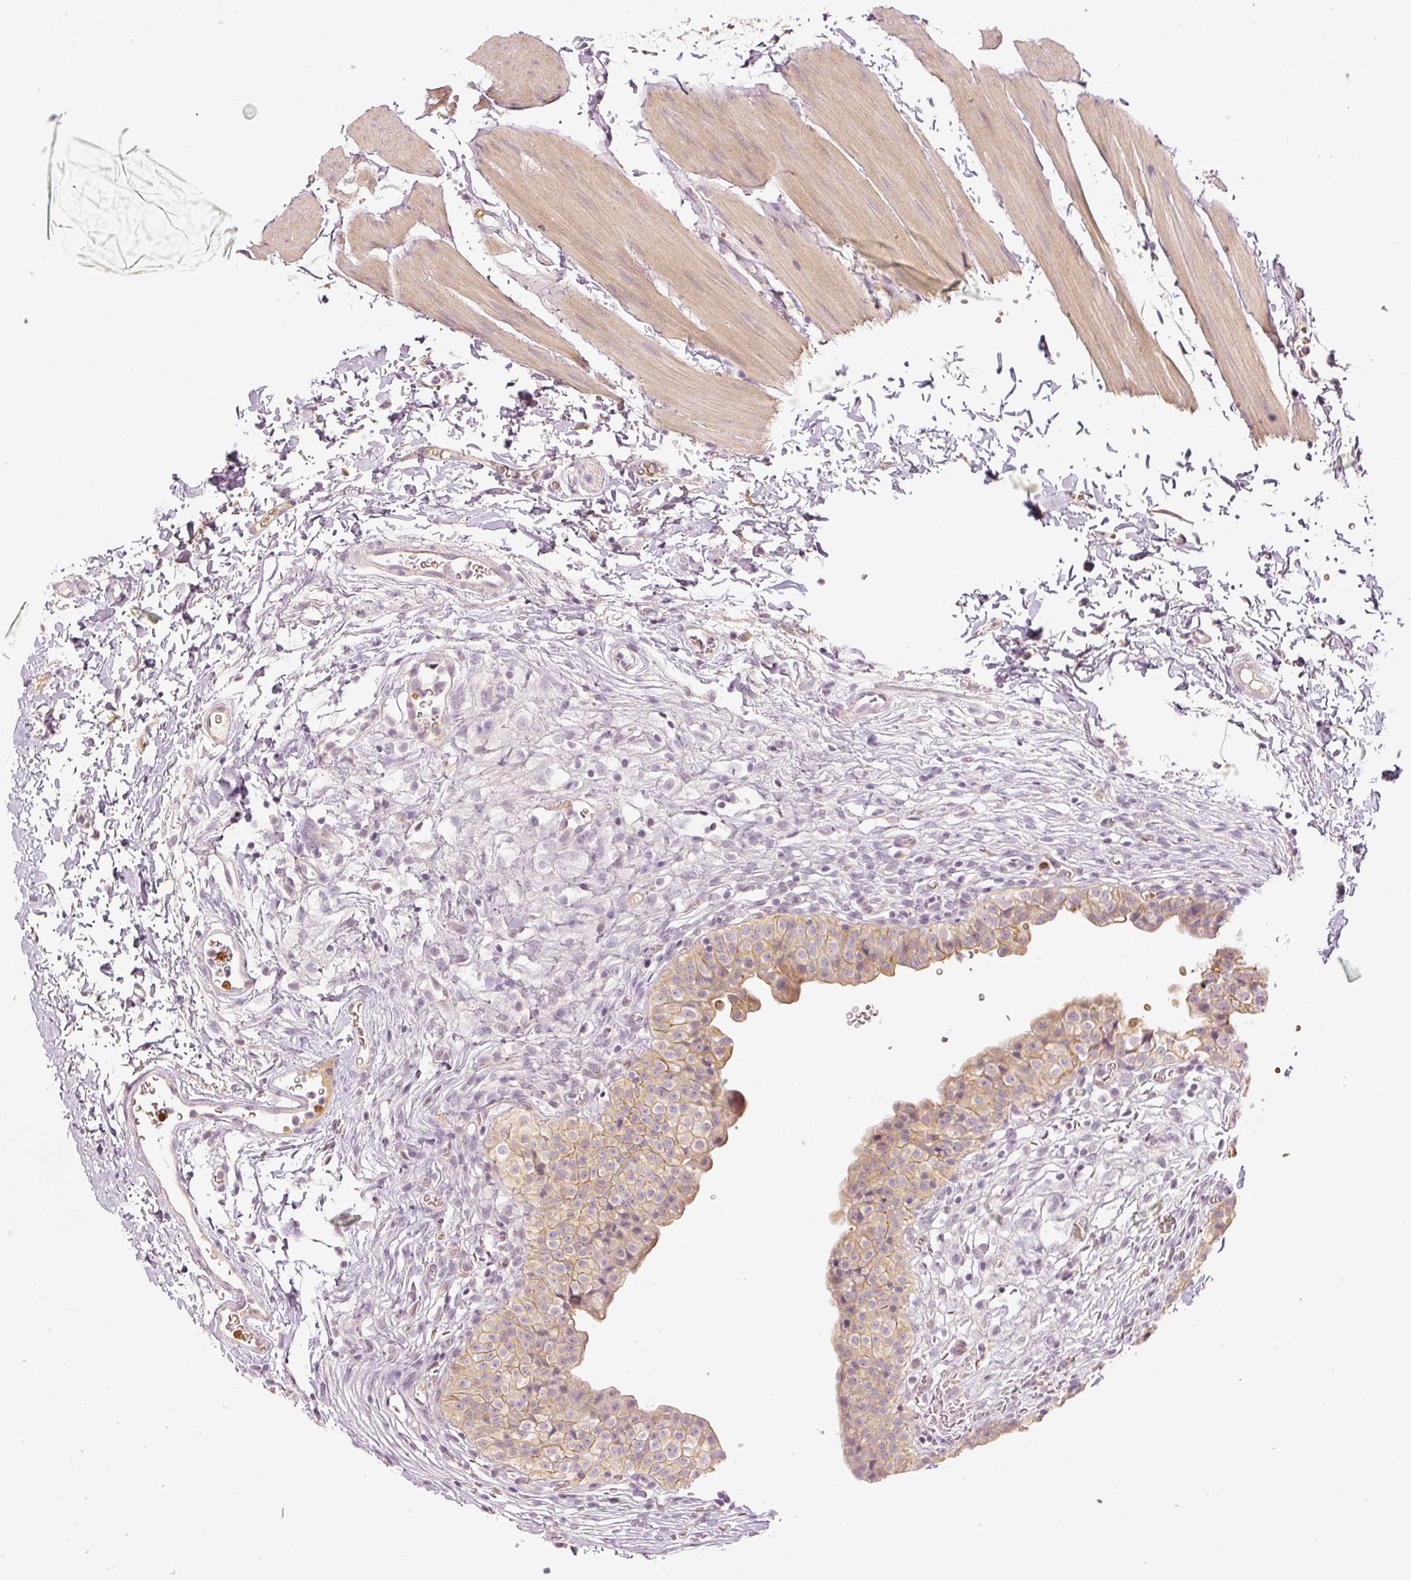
{"staining": {"intensity": "weak", "quantity": "25%-75%", "location": "cytoplasmic/membranous"}, "tissue": "urinary bladder", "cell_type": "Urothelial cells", "image_type": "normal", "snomed": [{"axis": "morphology", "description": "Normal tissue, NOS"}, {"axis": "topography", "description": "Urinary bladder"}, {"axis": "topography", "description": "Peripheral nerve tissue"}], "caption": "IHC of normal urinary bladder exhibits low levels of weak cytoplasmic/membranous expression in about 25%-75% of urothelial cells.", "gene": "GZMA", "patient": {"sex": "male", "age": 55}}